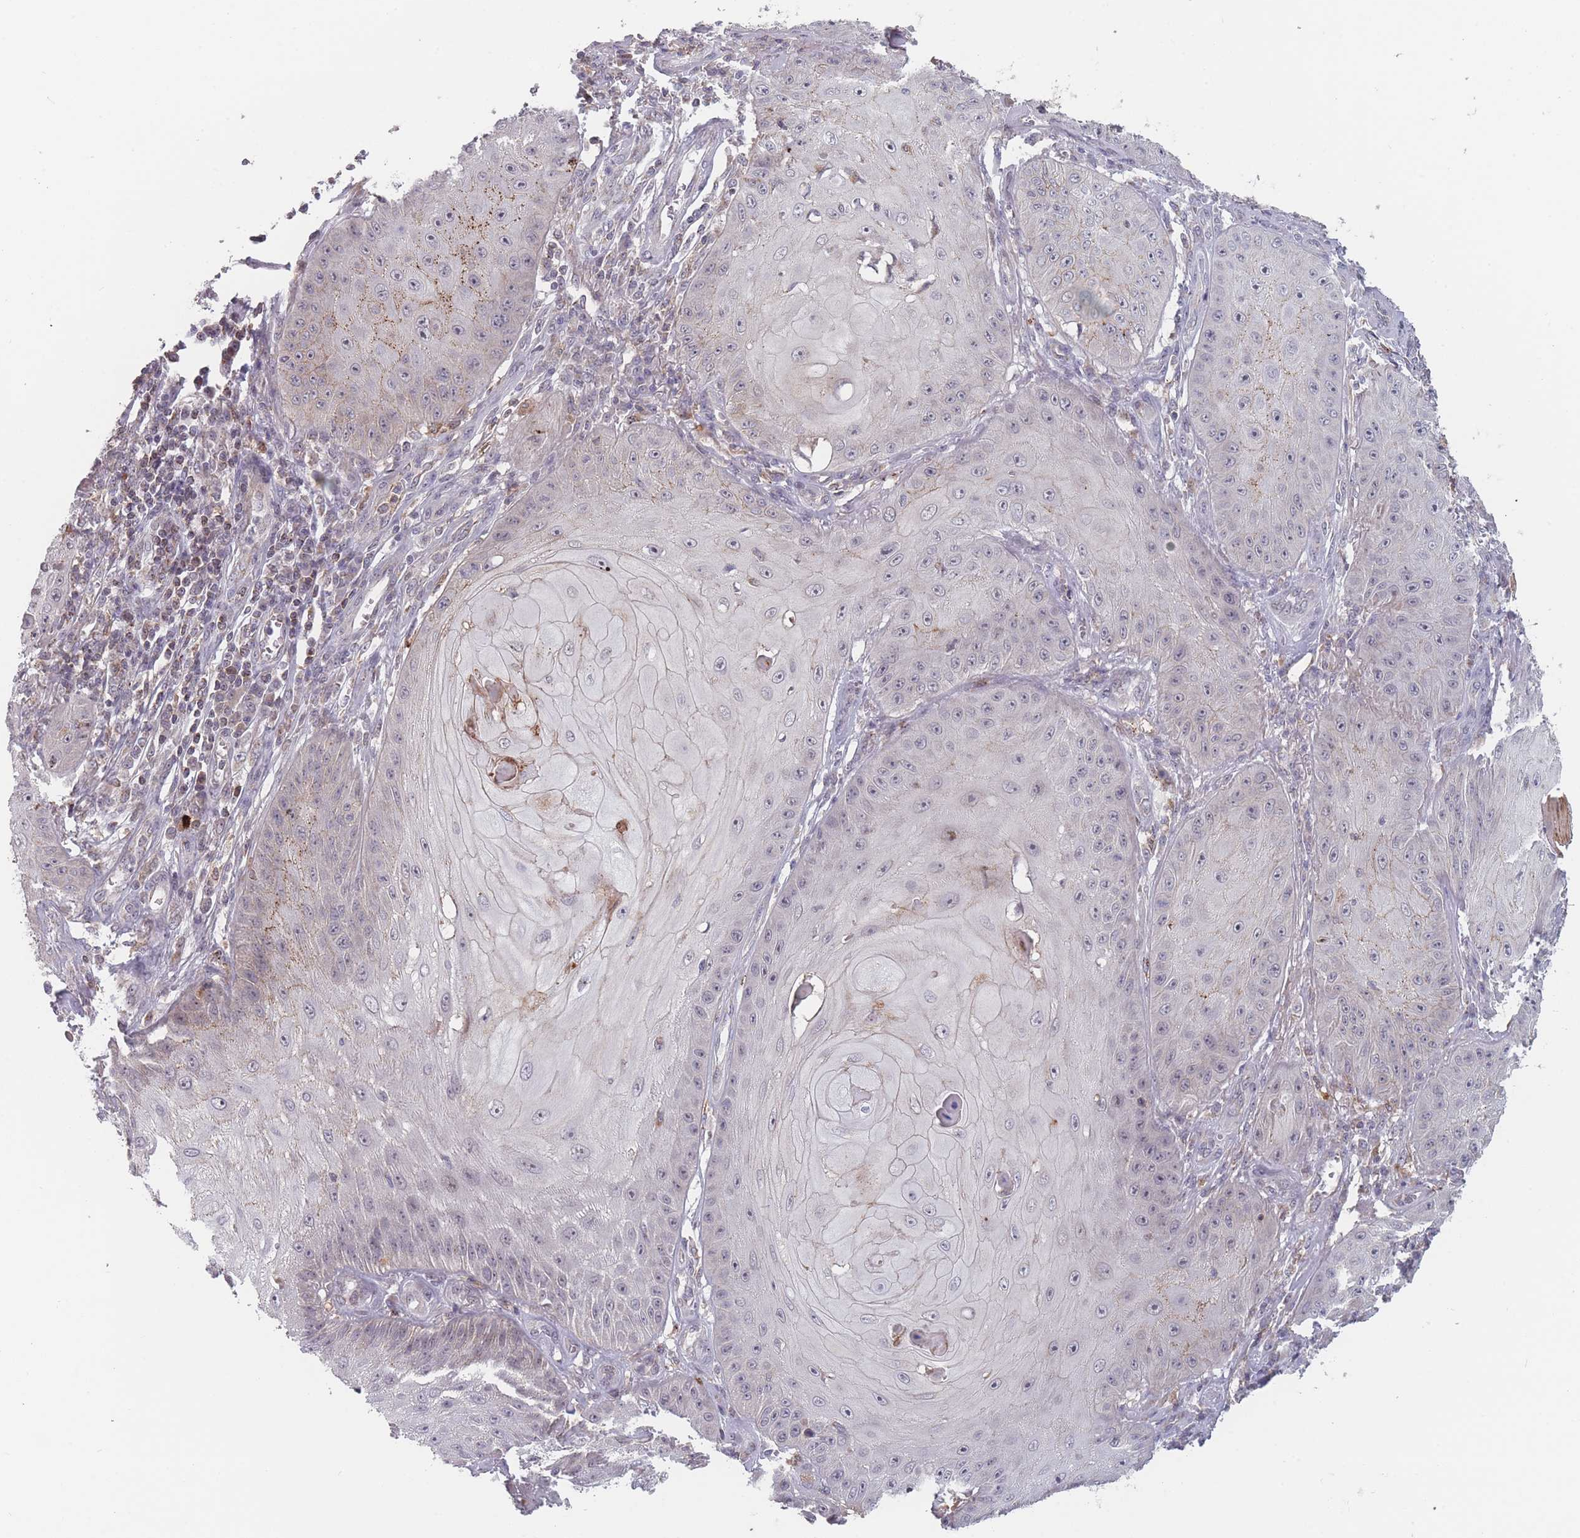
{"staining": {"intensity": "moderate", "quantity": "<25%", "location": "cytoplasmic/membranous"}, "tissue": "skin cancer", "cell_type": "Tumor cells", "image_type": "cancer", "snomed": [{"axis": "morphology", "description": "Squamous cell carcinoma, NOS"}, {"axis": "topography", "description": "Skin"}], "caption": "High-power microscopy captured an immunohistochemistry (IHC) photomicrograph of skin cancer (squamous cell carcinoma), revealing moderate cytoplasmic/membranous staining in about <25% of tumor cells.", "gene": "TMEM232", "patient": {"sex": "male", "age": 70}}